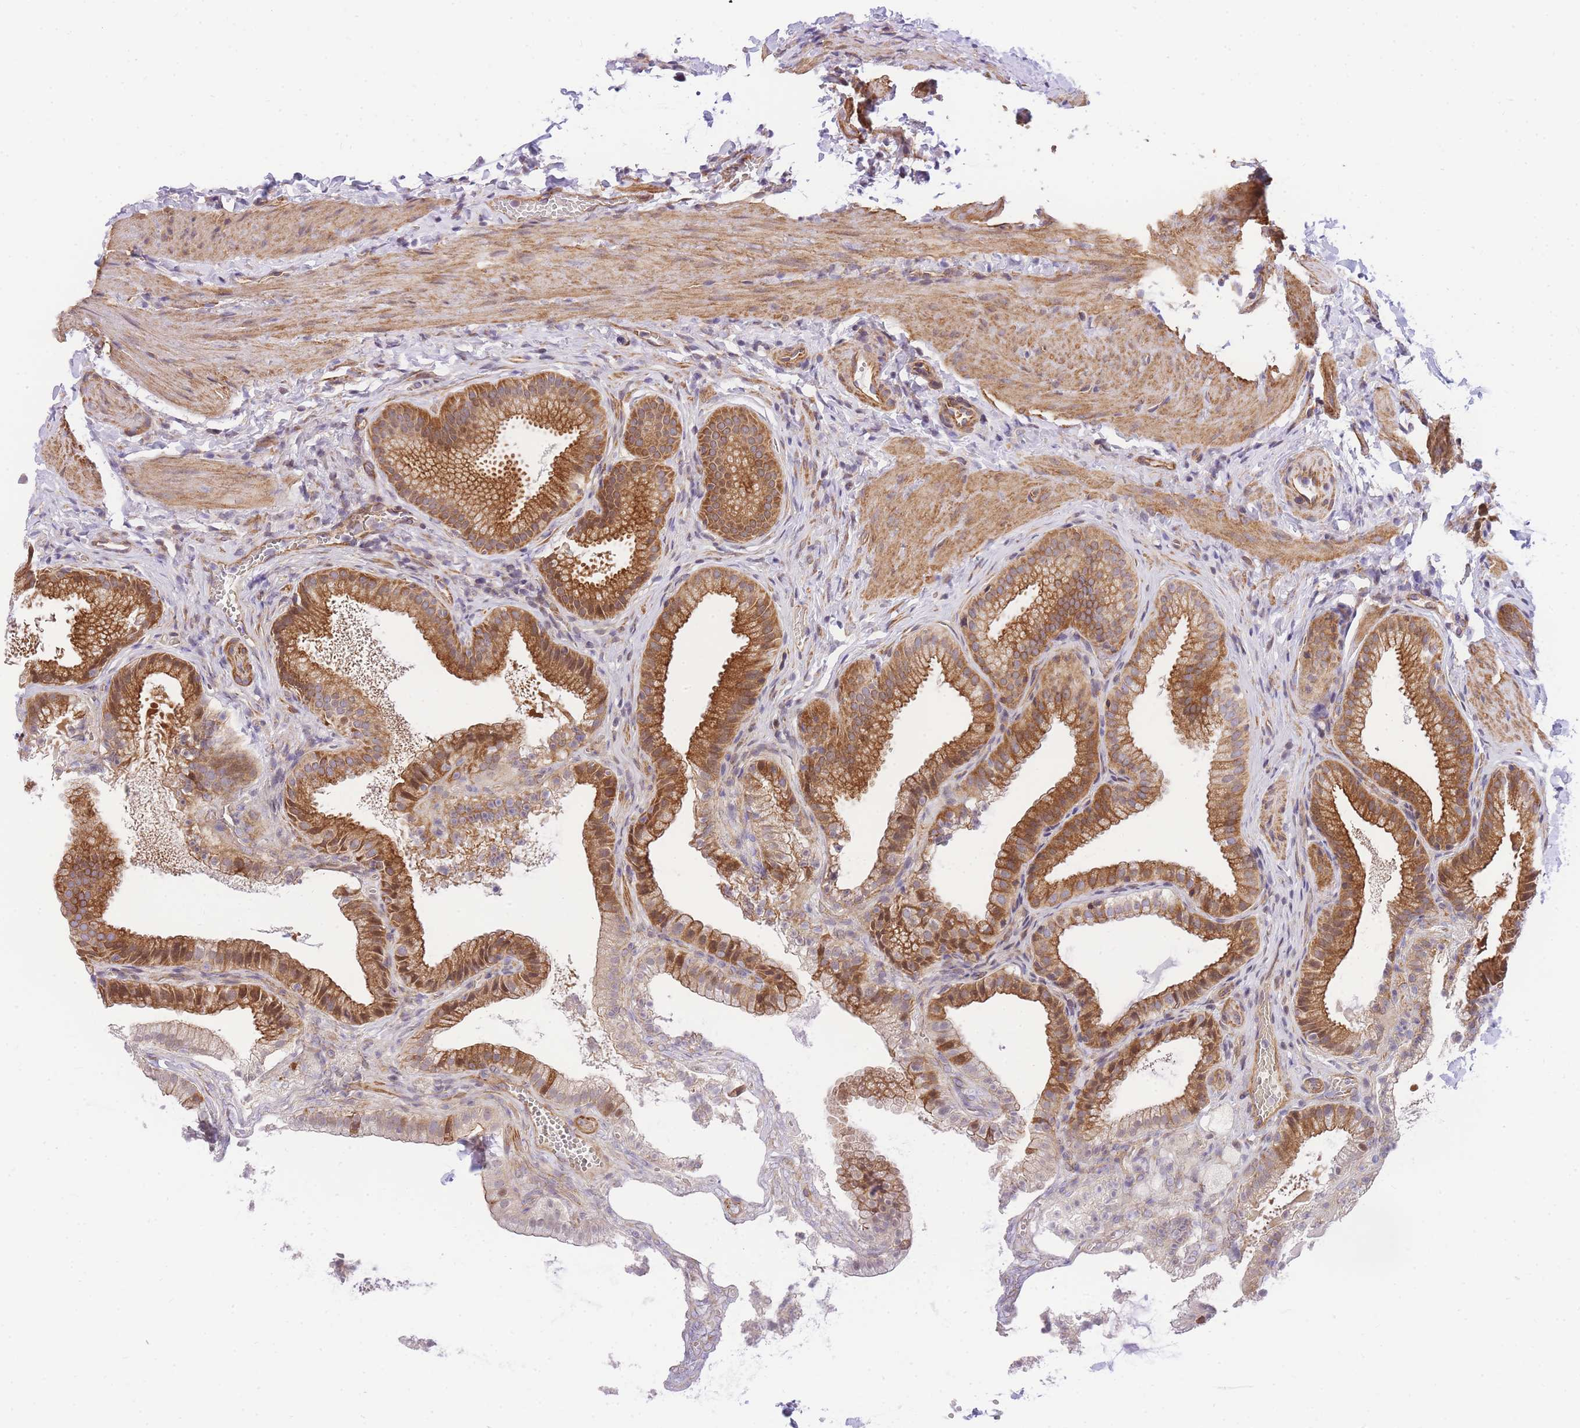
{"staining": {"intensity": "strong", "quantity": ">75%", "location": "cytoplasmic/membranous"}, "tissue": "gallbladder", "cell_type": "Glandular cells", "image_type": "normal", "snomed": [{"axis": "morphology", "description": "Normal tissue, NOS"}, {"axis": "topography", "description": "Gallbladder"}], "caption": "Approximately >75% of glandular cells in benign gallbladder show strong cytoplasmic/membranous protein positivity as visualized by brown immunohistochemical staining.", "gene": "S100PBP", "patient": {"sex": "male", "age": 38}}